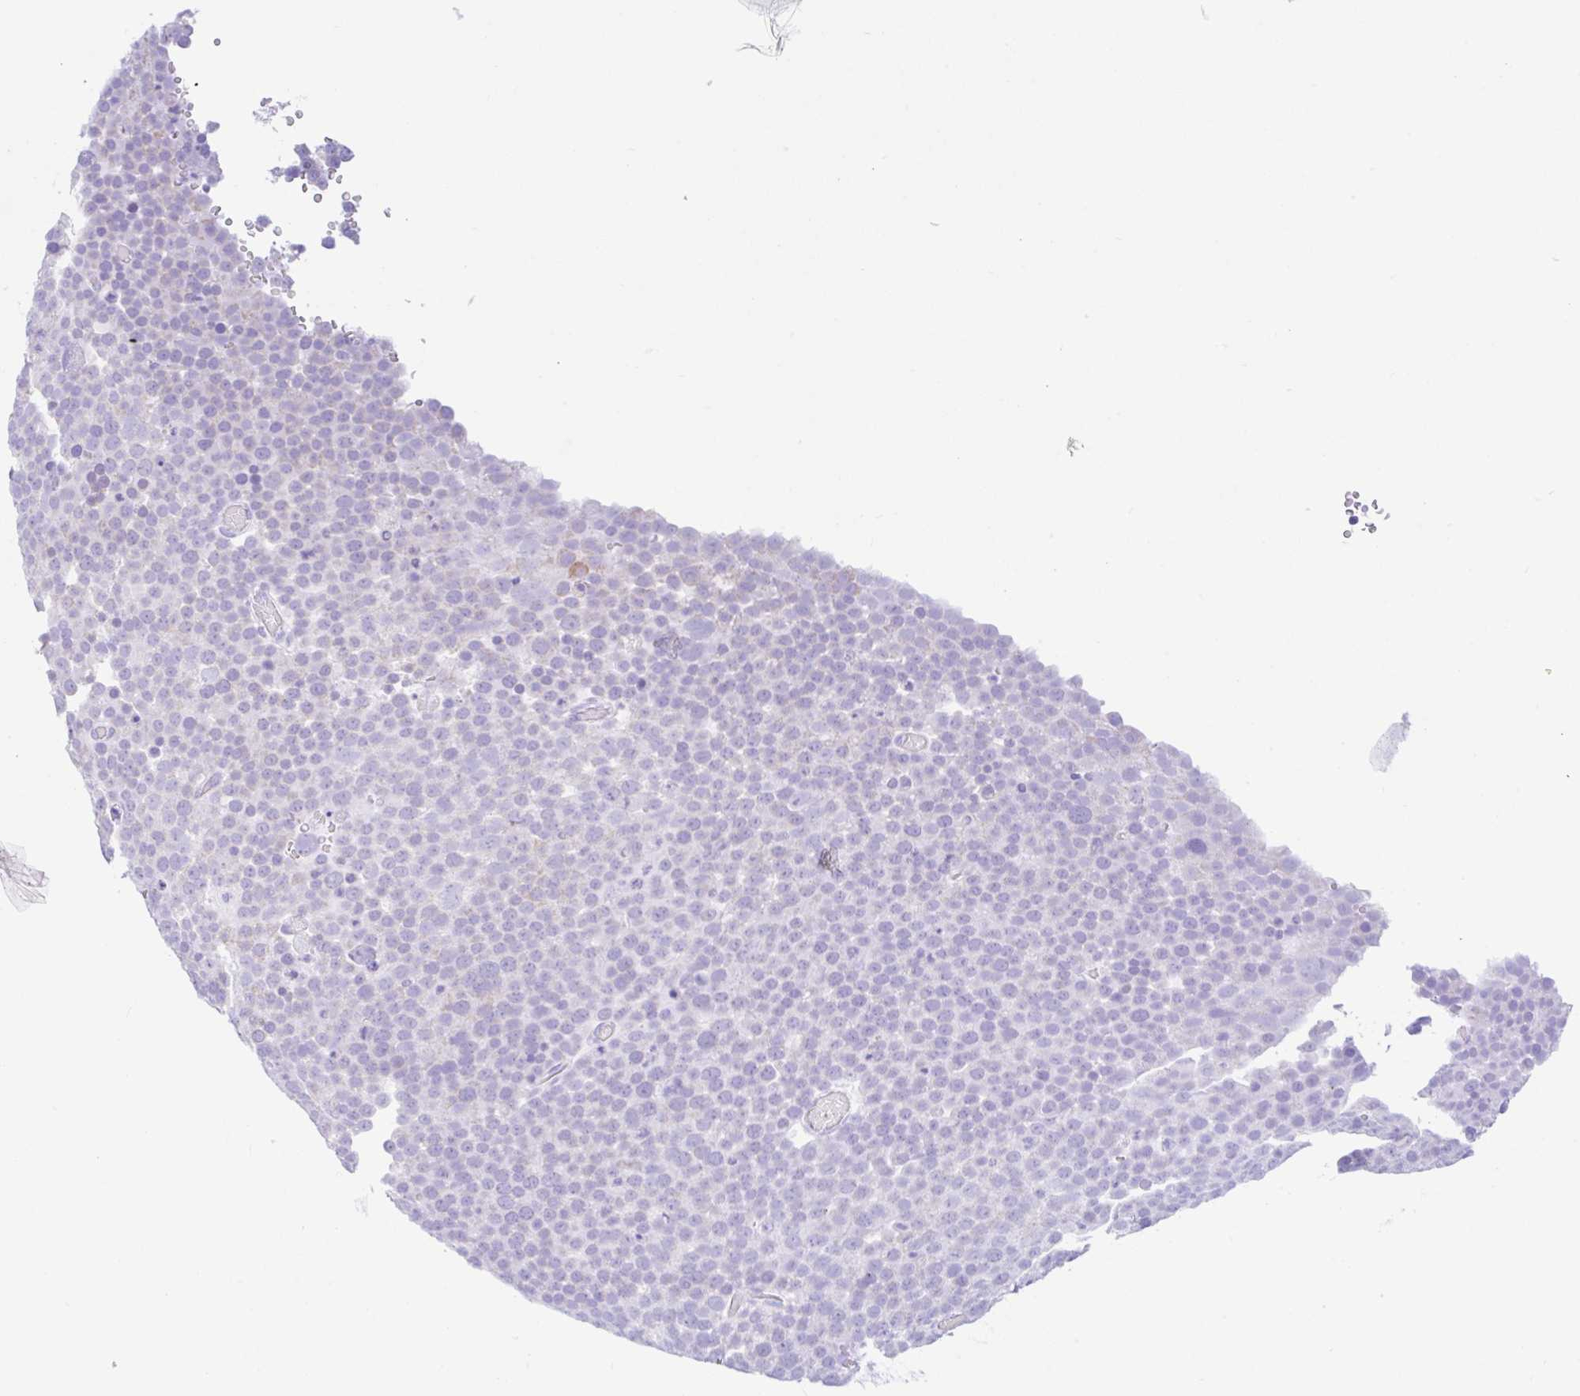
{"staining": {"intensity": "moderate", "quantity": "25%-75%", "location": "cytoplasmic/membranous"}, "tissue": "testis cancer", "cell_type": "Tumor cells", "image_type": "cancer", "snomed": [{"axis": "morphology", "description": "Seminoma, NOS"}, {"axis": "topography", "description": "Testis"}], "caption": "Protein expression analysis of testis cancer reveals moderate cytoplasmic/membranous staining in approximately 25%-75% of tumor cells.", "gene": "NDUFS2", "patient": {"sex": "male", "age": 71}}